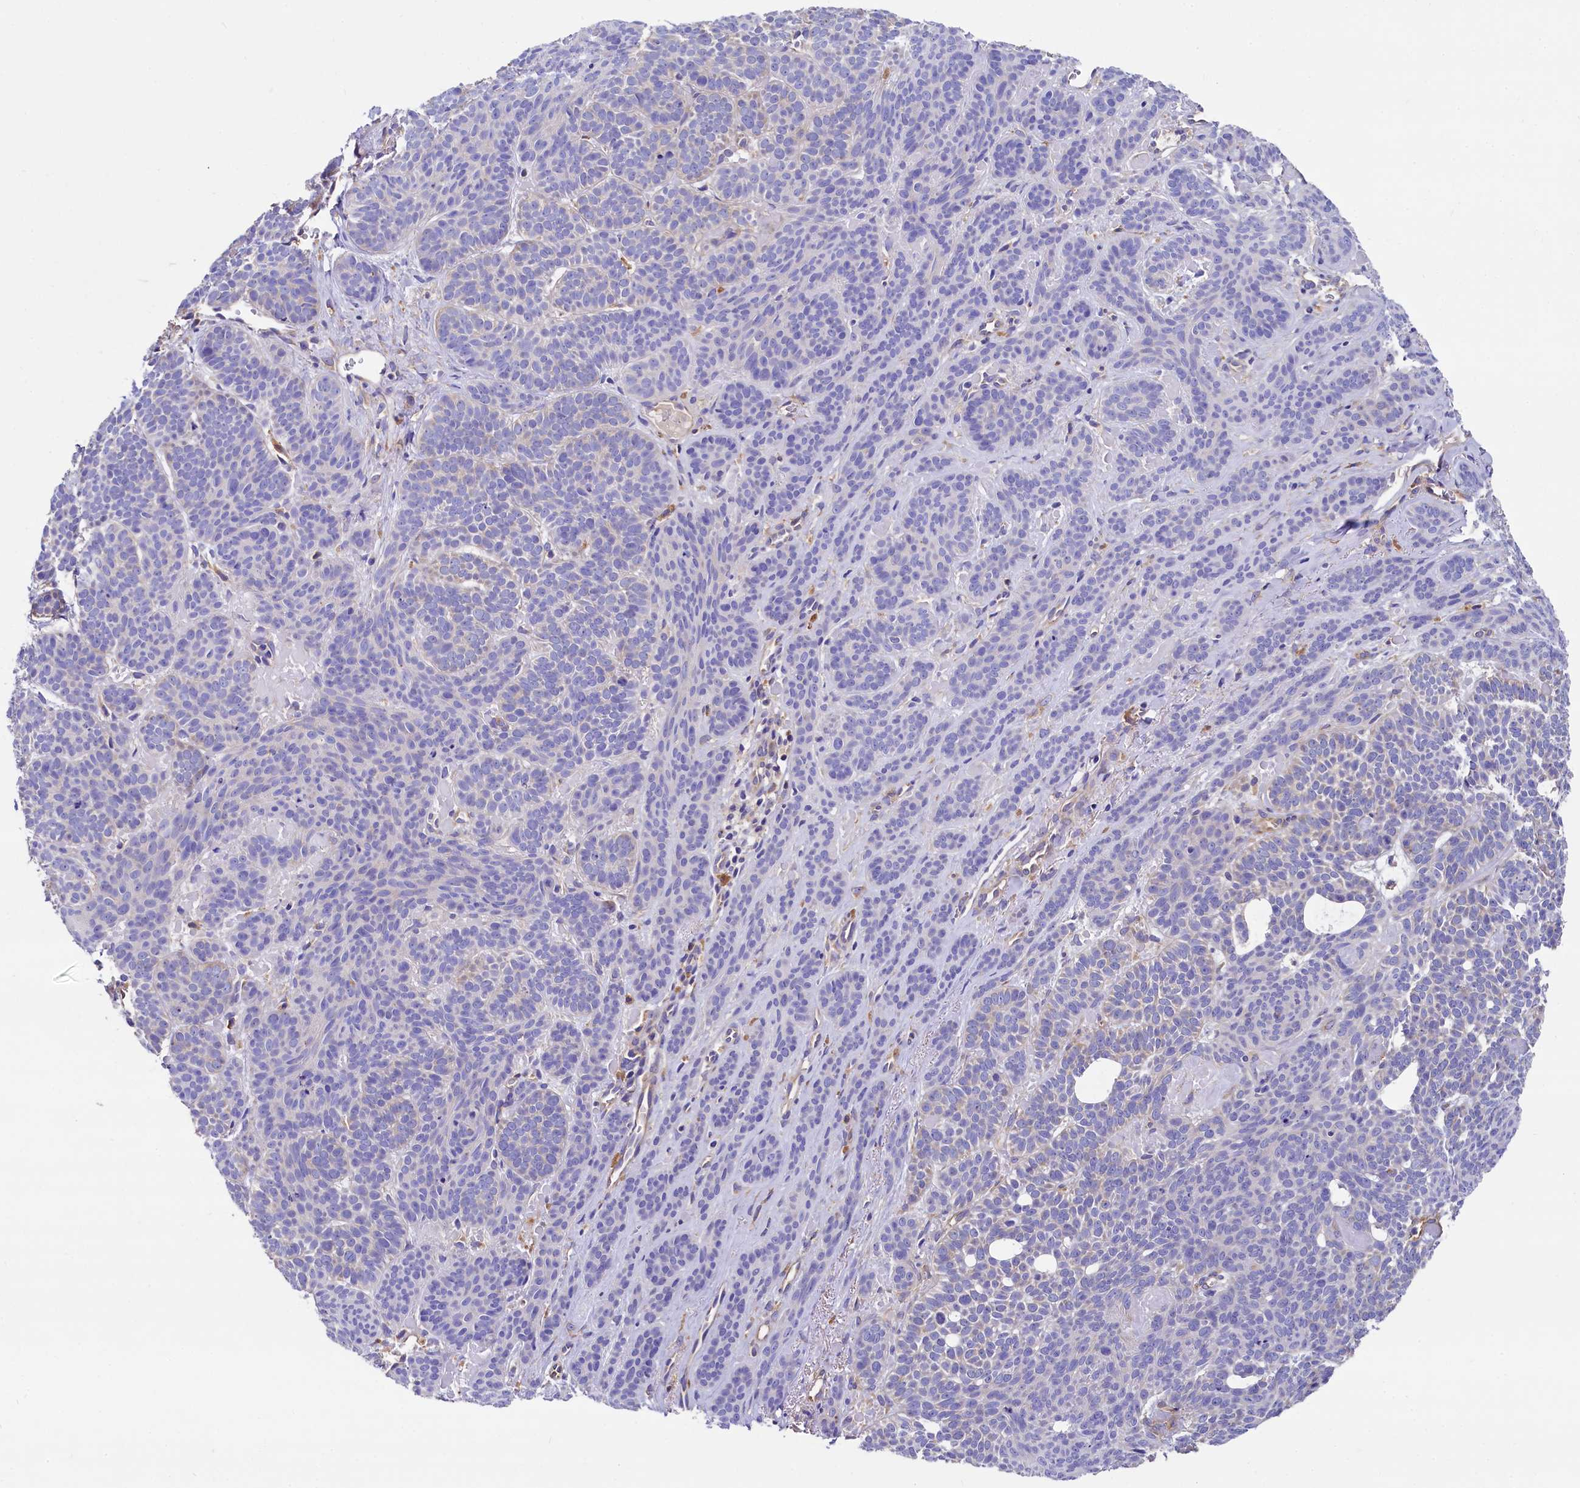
{"staining": {"intensity": "negative", "quantity": "none", "location": "none"}, "tissue": "skin cancer", "cell_type": "Tumor cells", "image_type": "cancer", "snomed": [{"axis": "morphology", "description": "Basal cell carcinoma"}, {"axis": "topography", "description": "Skin"}], "caption": "High power microscopy histopathology image of an immunohistochemistry (IHC) histopathology image of skin cancer (basal cell carcinoma), revealing no significant staining in tumor cells.", "gene": "QARS1", "patient": {"sex": "male", "age": 85}}